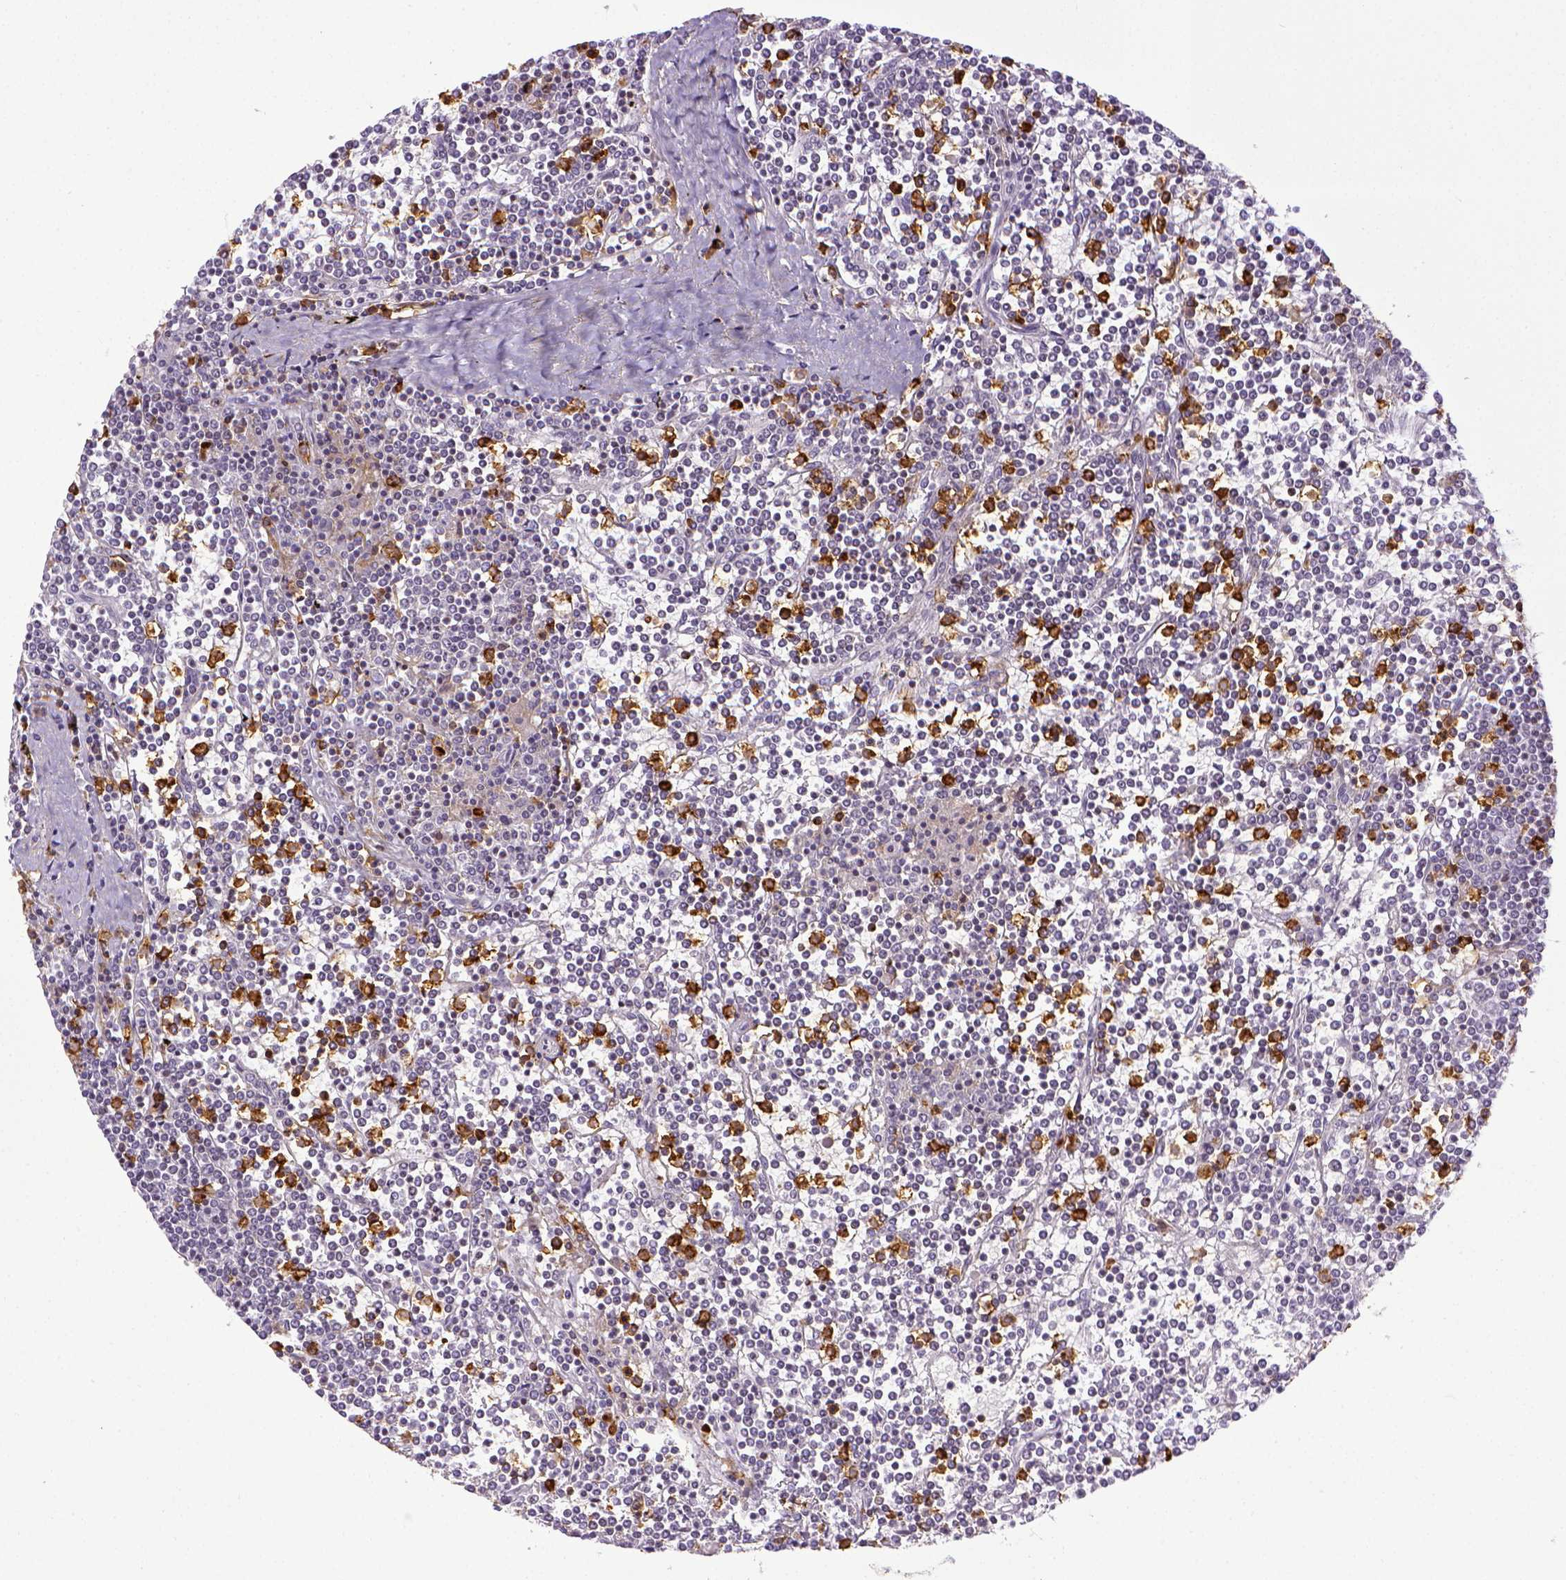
{"staining": {"intensity": "negative", "quantity": "none", "location": "none"}, "tissue": "lymphoma", "cell_type": "Tumor cells", "image_type": "cancer", "snomed": [{"axis": "morphology", "description": "Malignant lymphoma, non-Hodgkin's type, Low grade"}, {"axis": "topography", "description": "Spleen"}], "caption": "DAB (3,3'-diaminobenzidine) immunohistochemical staining of human lymphoma exhibits no significant staining in tumor cells. The staining is performed using DAB brown chromogen with nuclei counter-stained in using hematoxylin.", "gene": "ITGAM", "patient": {"sex": "female", "age": 19}}